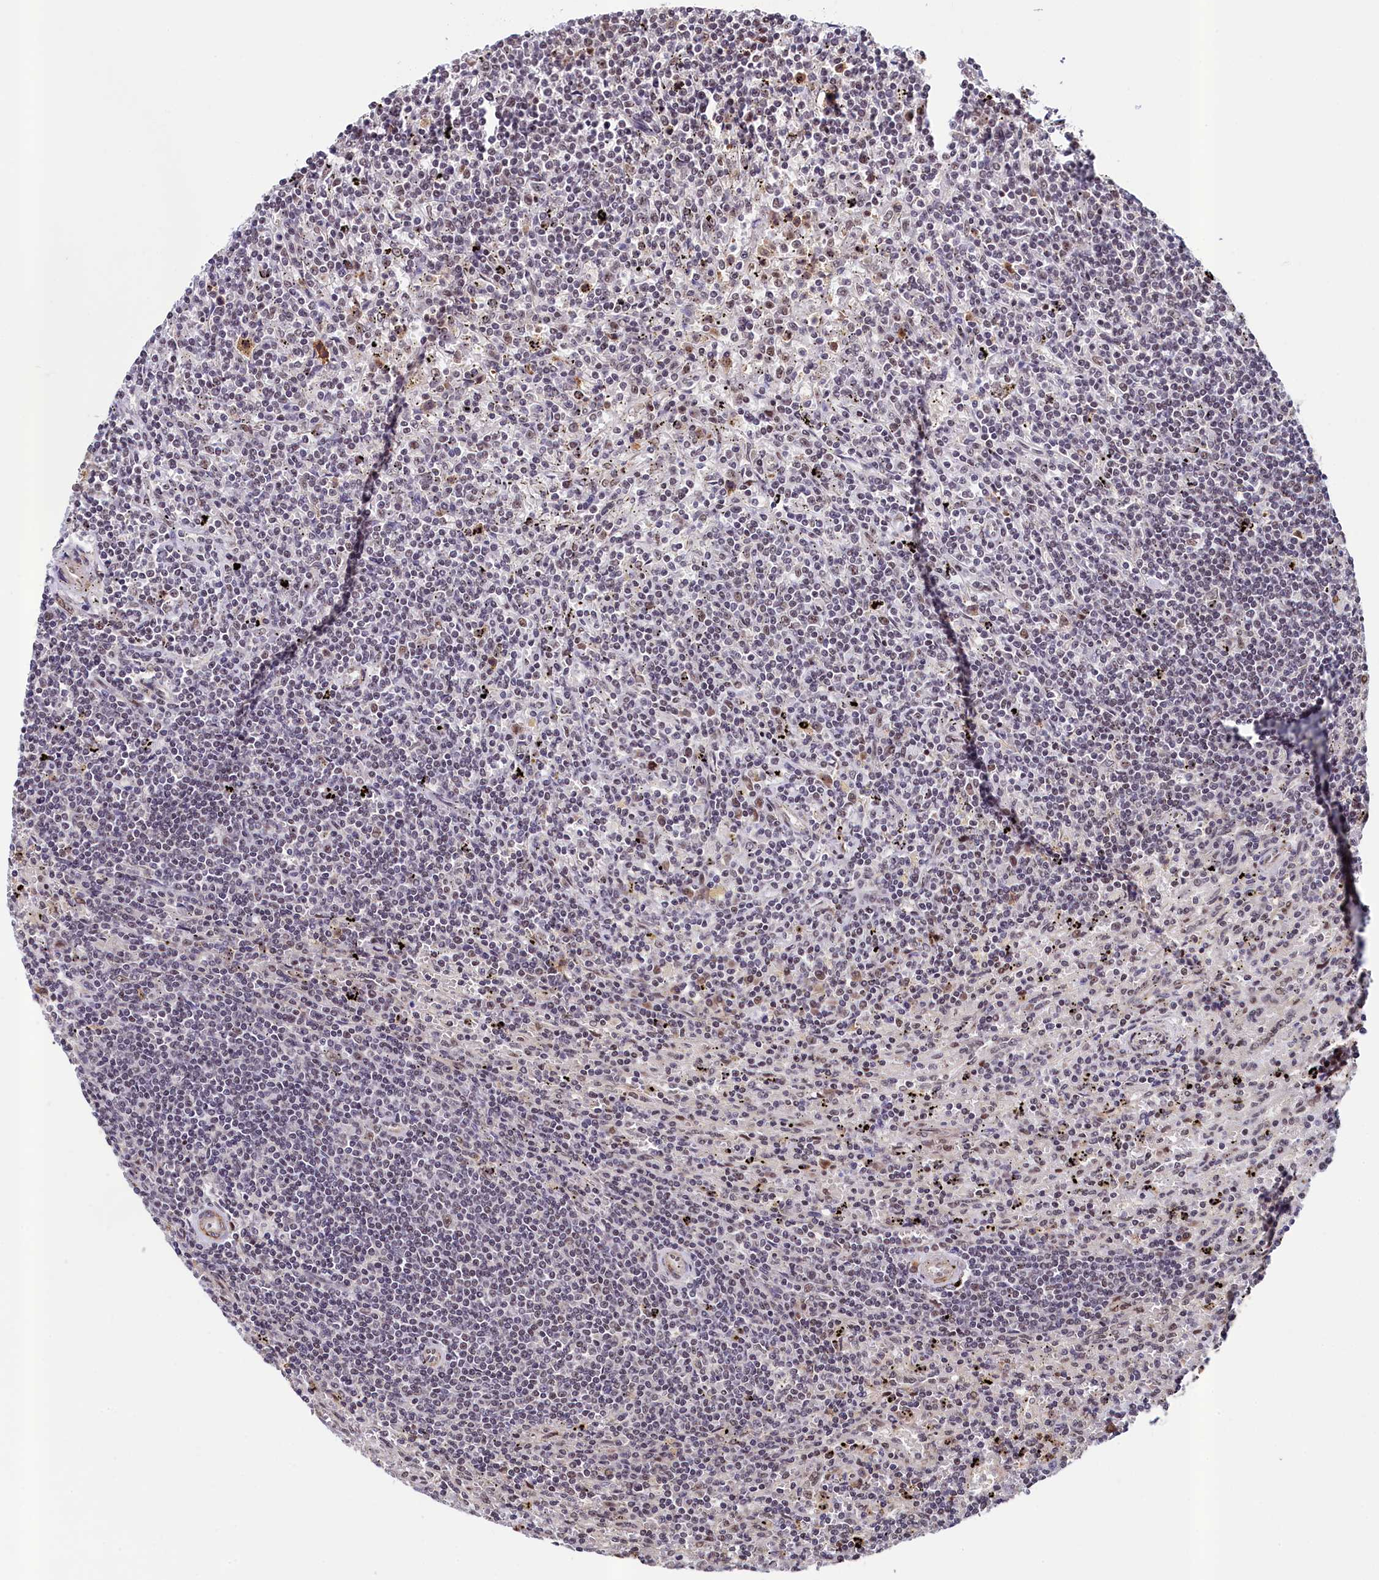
{"staining": {"intensity": "moderate", "quantity": "25%-75%", "location": "nuclear"}, "tissue": "lymphoma", "cell_type": "Tumor cells", "image_type": "cancer", "snomed": [{"axis": "morphology", "description": "Malignant lymphoma, non-Hodgkin's type, Low grade"}, {"axis": "topography", "description": "Spleen"}], "caption": "Low-grade malignant lymphoma, non-Hodgkin's type stained with a brown dye demonstrates moderate nuclear positive staining in approximately 25%-75% of tumor cells.", "gene": "LEO1", "patient": {"sex": "male", "age": 76}}